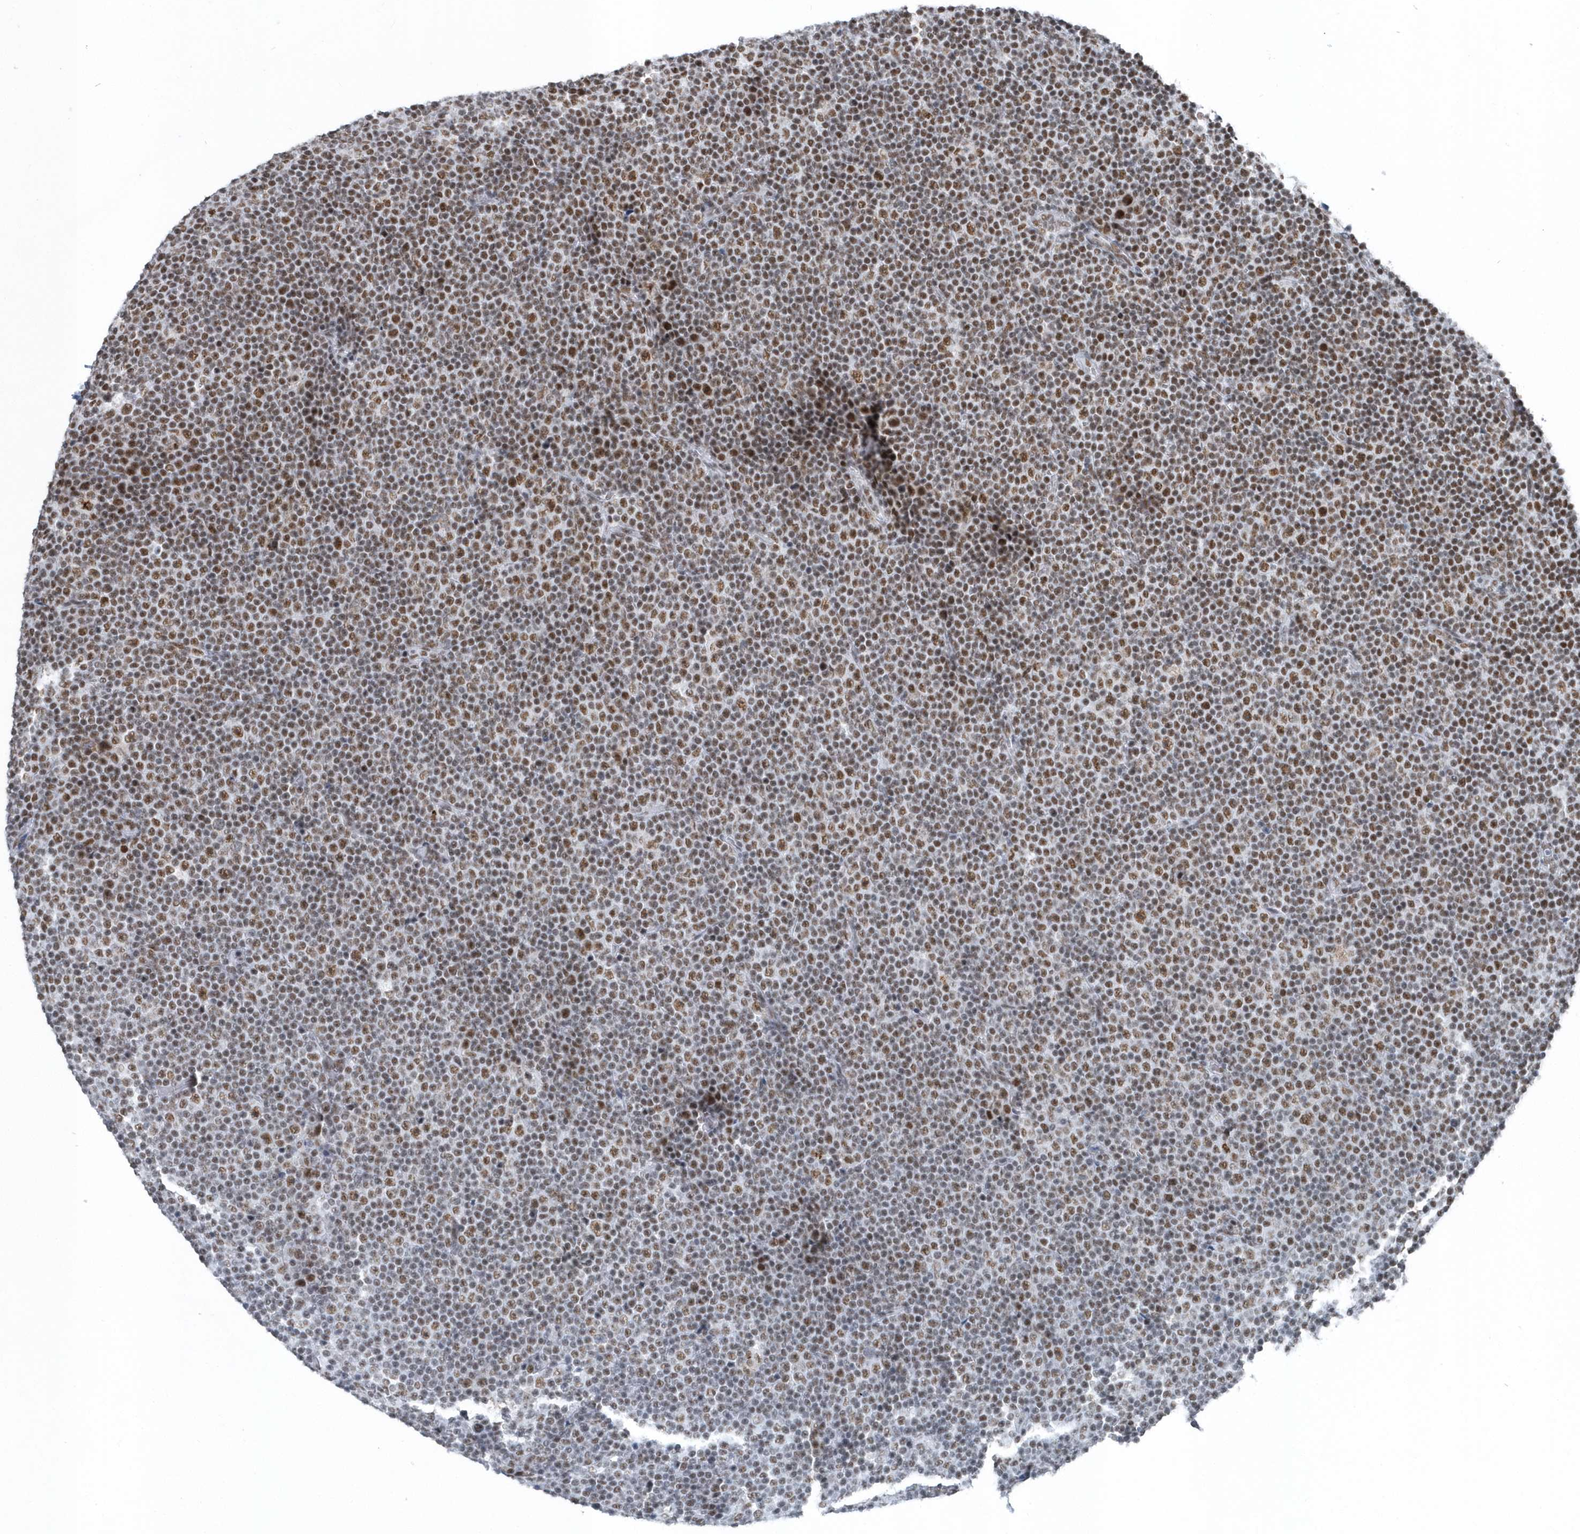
{"staining": {"intensity": "moderate", "quantity": ">75%", "location": "nuclear"}, "tissue": "lymphoma", "cell_type": "Tumor cells", "image_type": "cancer", "snomed": [{"axis": "morphology", "description": "Malignant lymphoma, non-Hodgkin's type, Low grade"}, {"axis": "topography", "description": "Lymph node"}], "caption": "Malignant lymphoma, non-Hodgkin's type (low-grade) was stained to show a protein in brown. There is medium levels of moderate nuclear staining in about >75% of tumor cells.", "gene": "FIP1L1", "patient": {"sex": "female", "age": 67}}